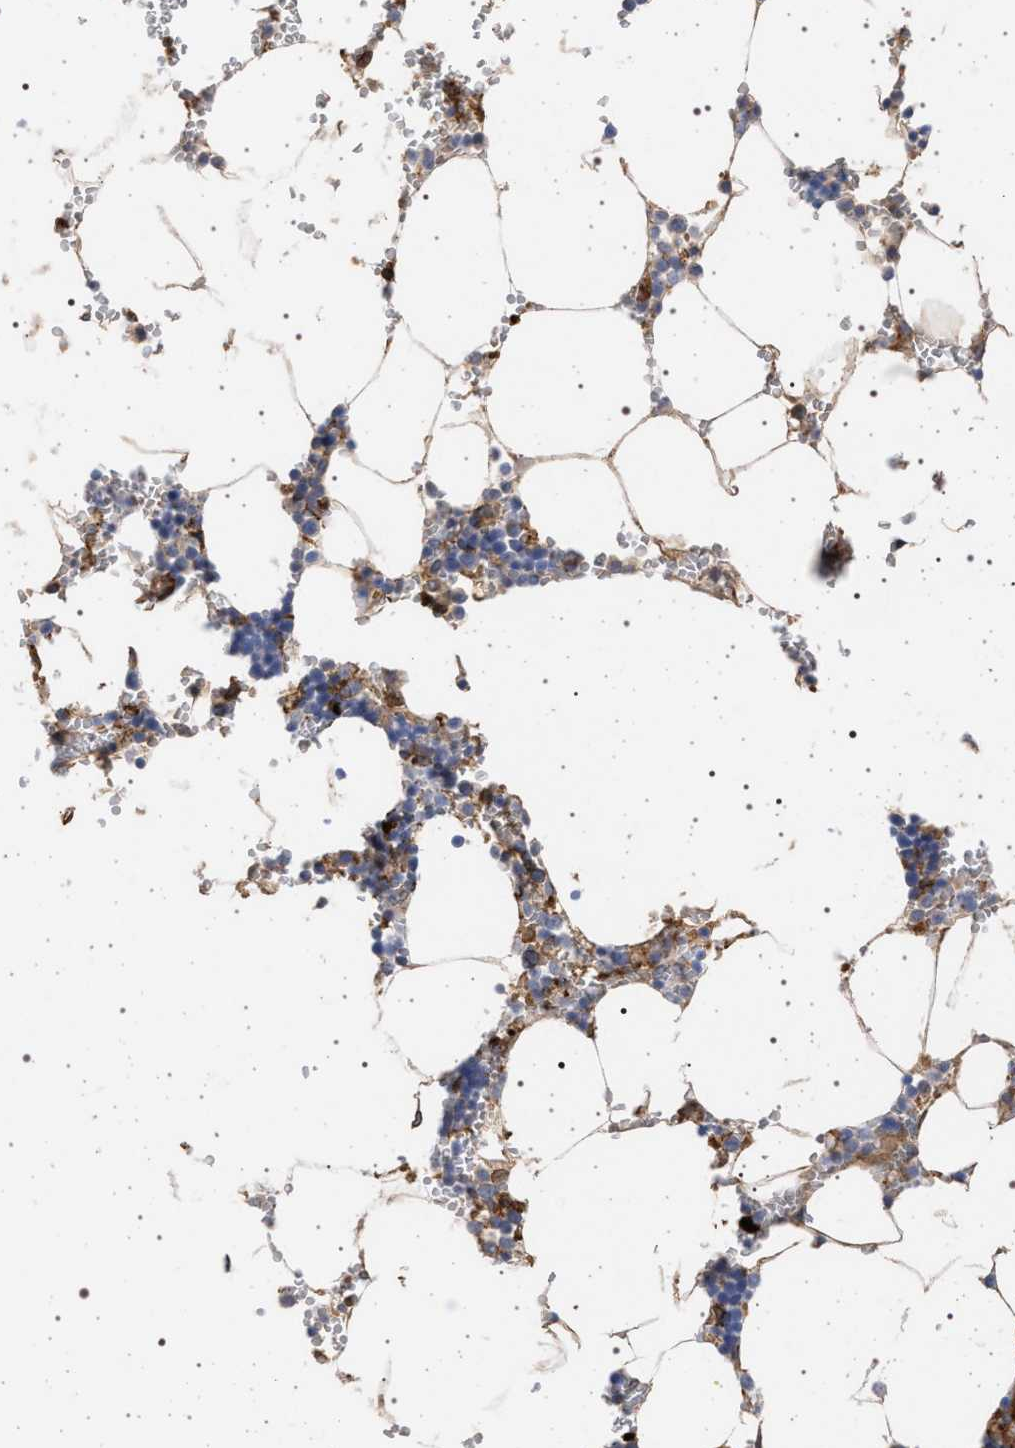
{"staining": {"intensity": "moderate", "quantity": "25%-75%", "location": "cytoplasmic/membranous"}, "tissue": "bone marrow", "cell_type": "Hematopoietic cells", "image_type": "normal", "snomed": [{"axis": "morphology", "description": "Normal tissue, NOS"}, {"axis": "topography", "description": "Bone marrow"}], "caption": "IHC image of normal bone marrow: bone marrow stained using immunohistochemistry (IHC) exhibits medium levels of moderate protein expression localized specifically in the cytoplasmic/membranous of hematopoietic cells, appearing as a cytoplasmic/membranous brown color.", "gene": "PLG", "patient": {"sex": "male", "age": 70}}